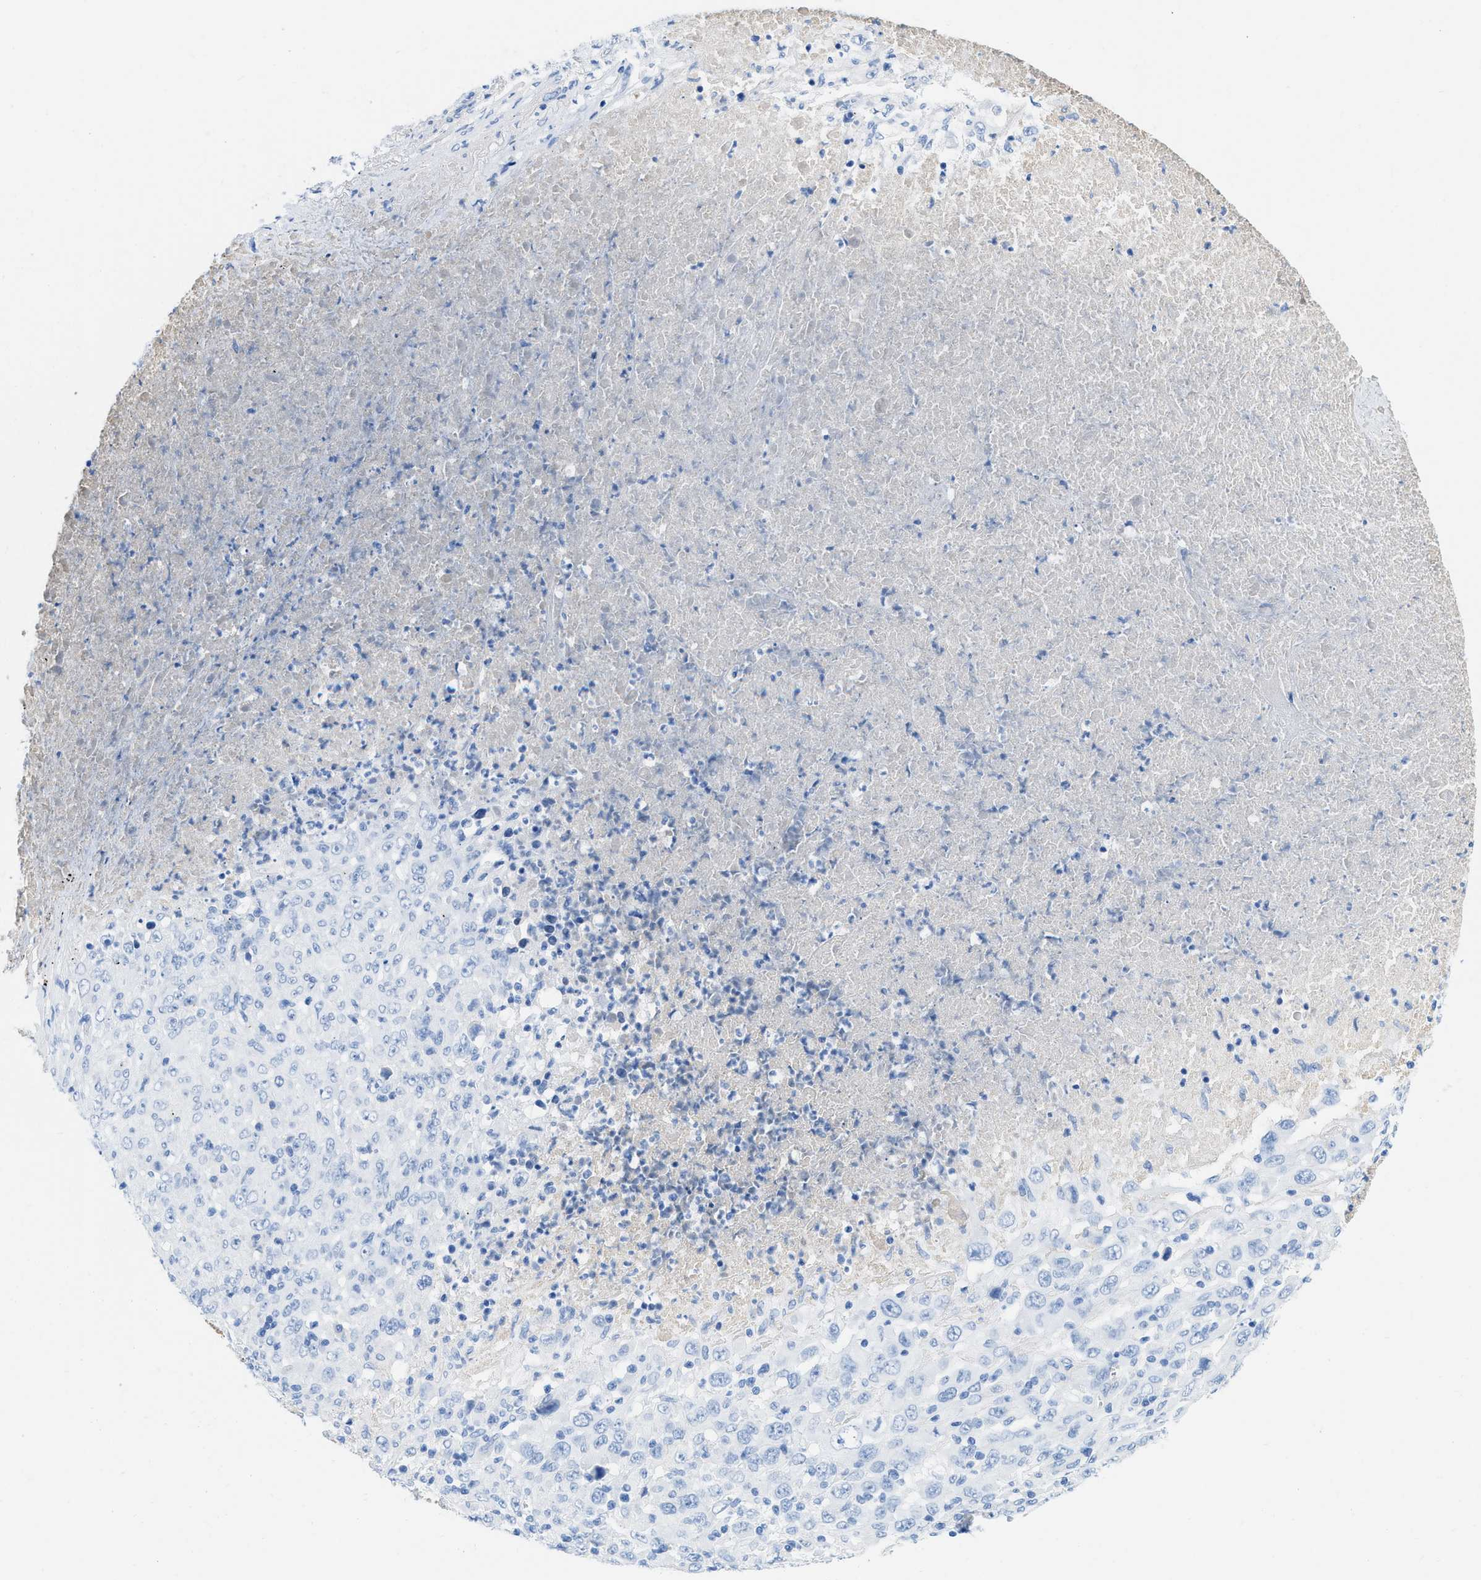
{"staining": {"intensity": "negative", "quantity": "none", "location": "none"}, "tissue": "melanoma", "cell_type": "Tumor cells", "image_type": "cancer", "snomed": [{"axis": "morphology", "description": "Malignant melanoma, Metastatic site"}, {"axis": "topography", "description": "Skin"}], "caption": "Immunohistochemistry (IHC) image of neoplastic tissue: human melanoma stained with DAB (3,3'-diaminobenzidine) displays no significant protein staining in tumor cells. (DAB IHC with hematoxylin counter stain).", "gene": "COL3A1", "patient": {"sex": "female", "age": 56}}